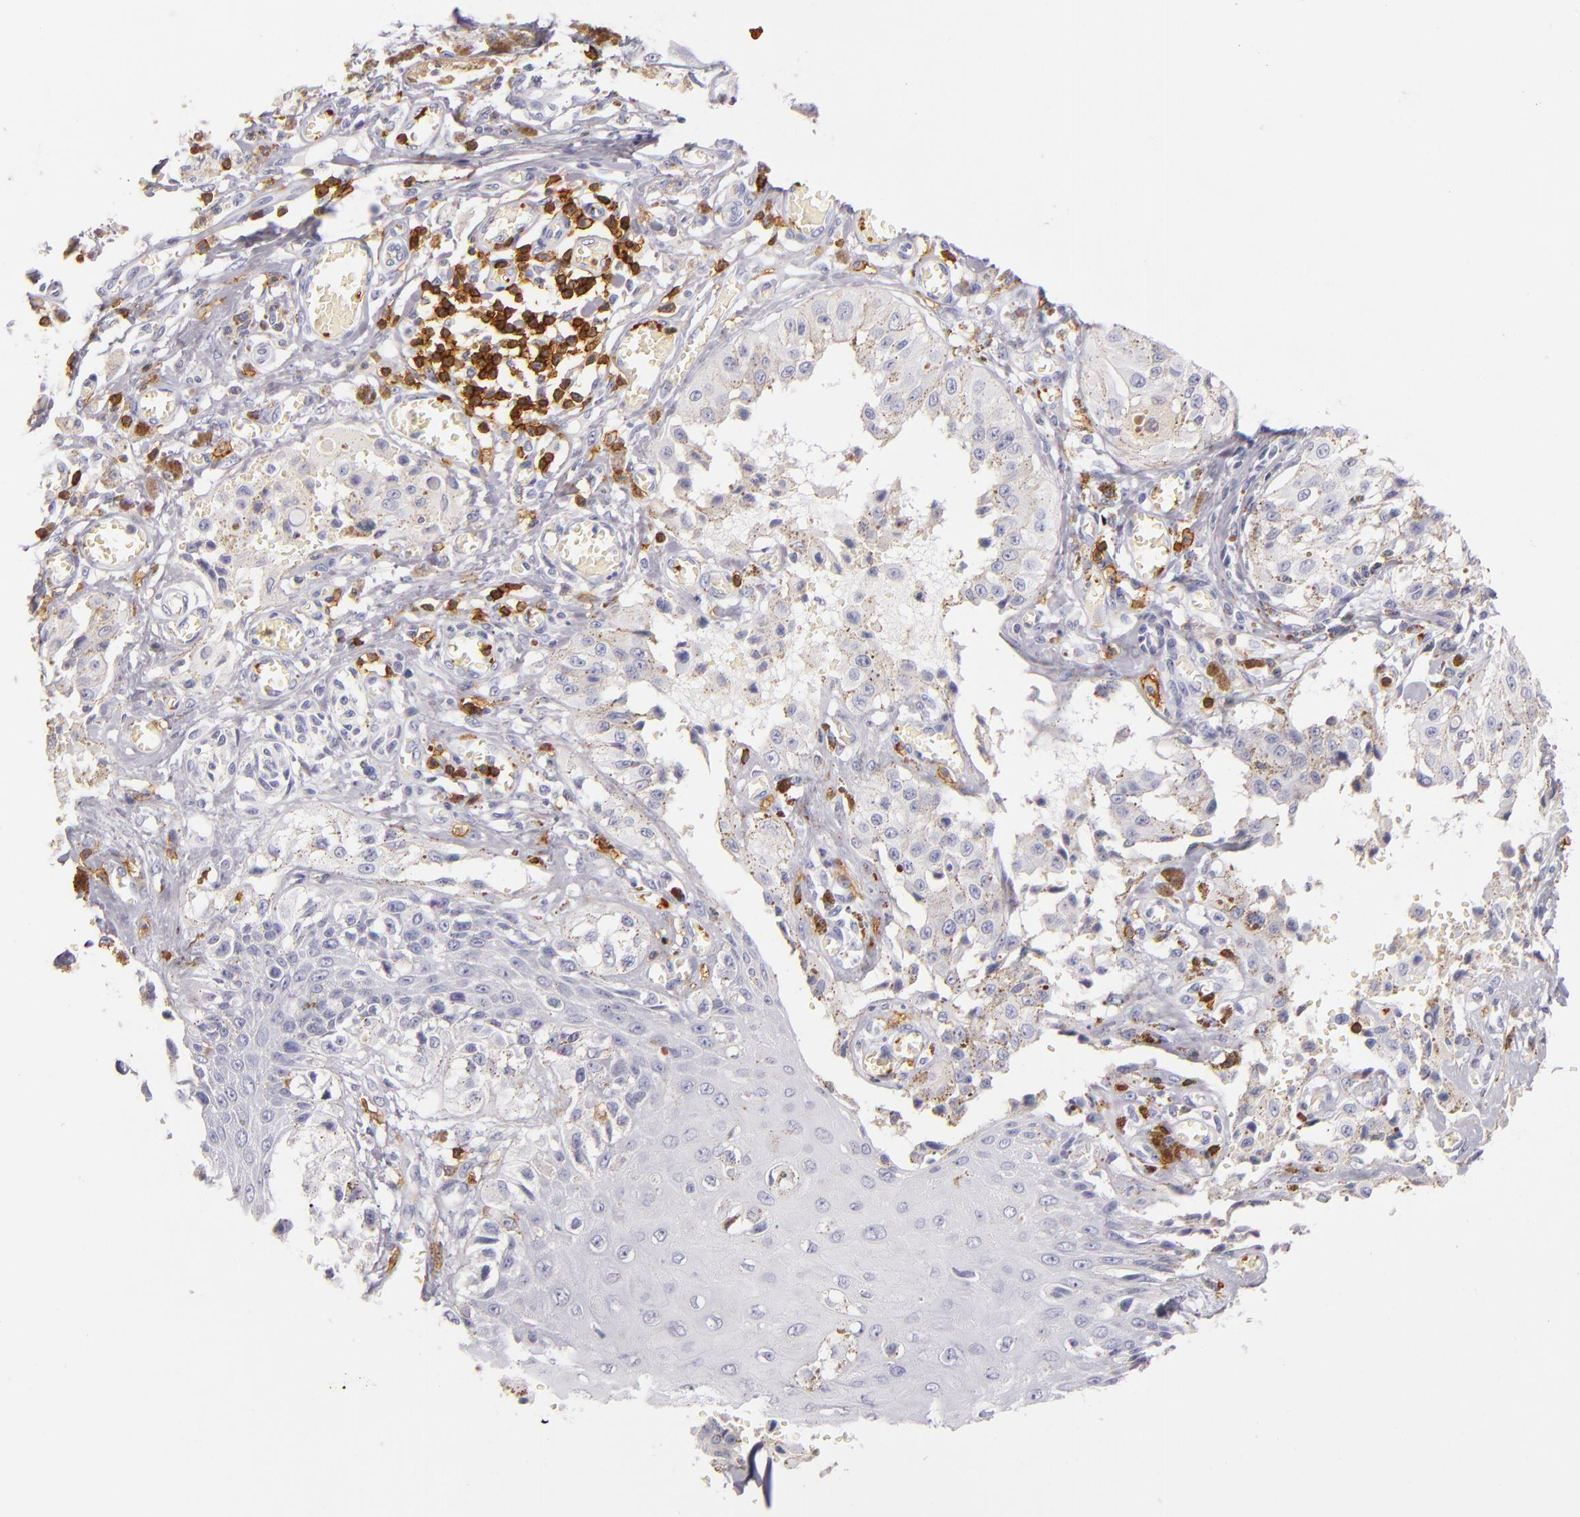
{"staining": {"intensity": "negative", "quantity": "none", "location": "none"}, "tissue": "melanoma", "cell_type": "Tumor cells", "image_type": "cancer", "snomed": [{"axis": "morphology", "description": "Malignant melanoma, NOS"}, {"axis": "topography", "description": "Skin"}], "caption": "Immunohistochemistry (IHC) histopathology image of human malignant melanoma stained for a protein (brown), which demonstrates no expression in tumor cells.", "gene": "LAT", "patient": {"sex": "female", "age": 82}}